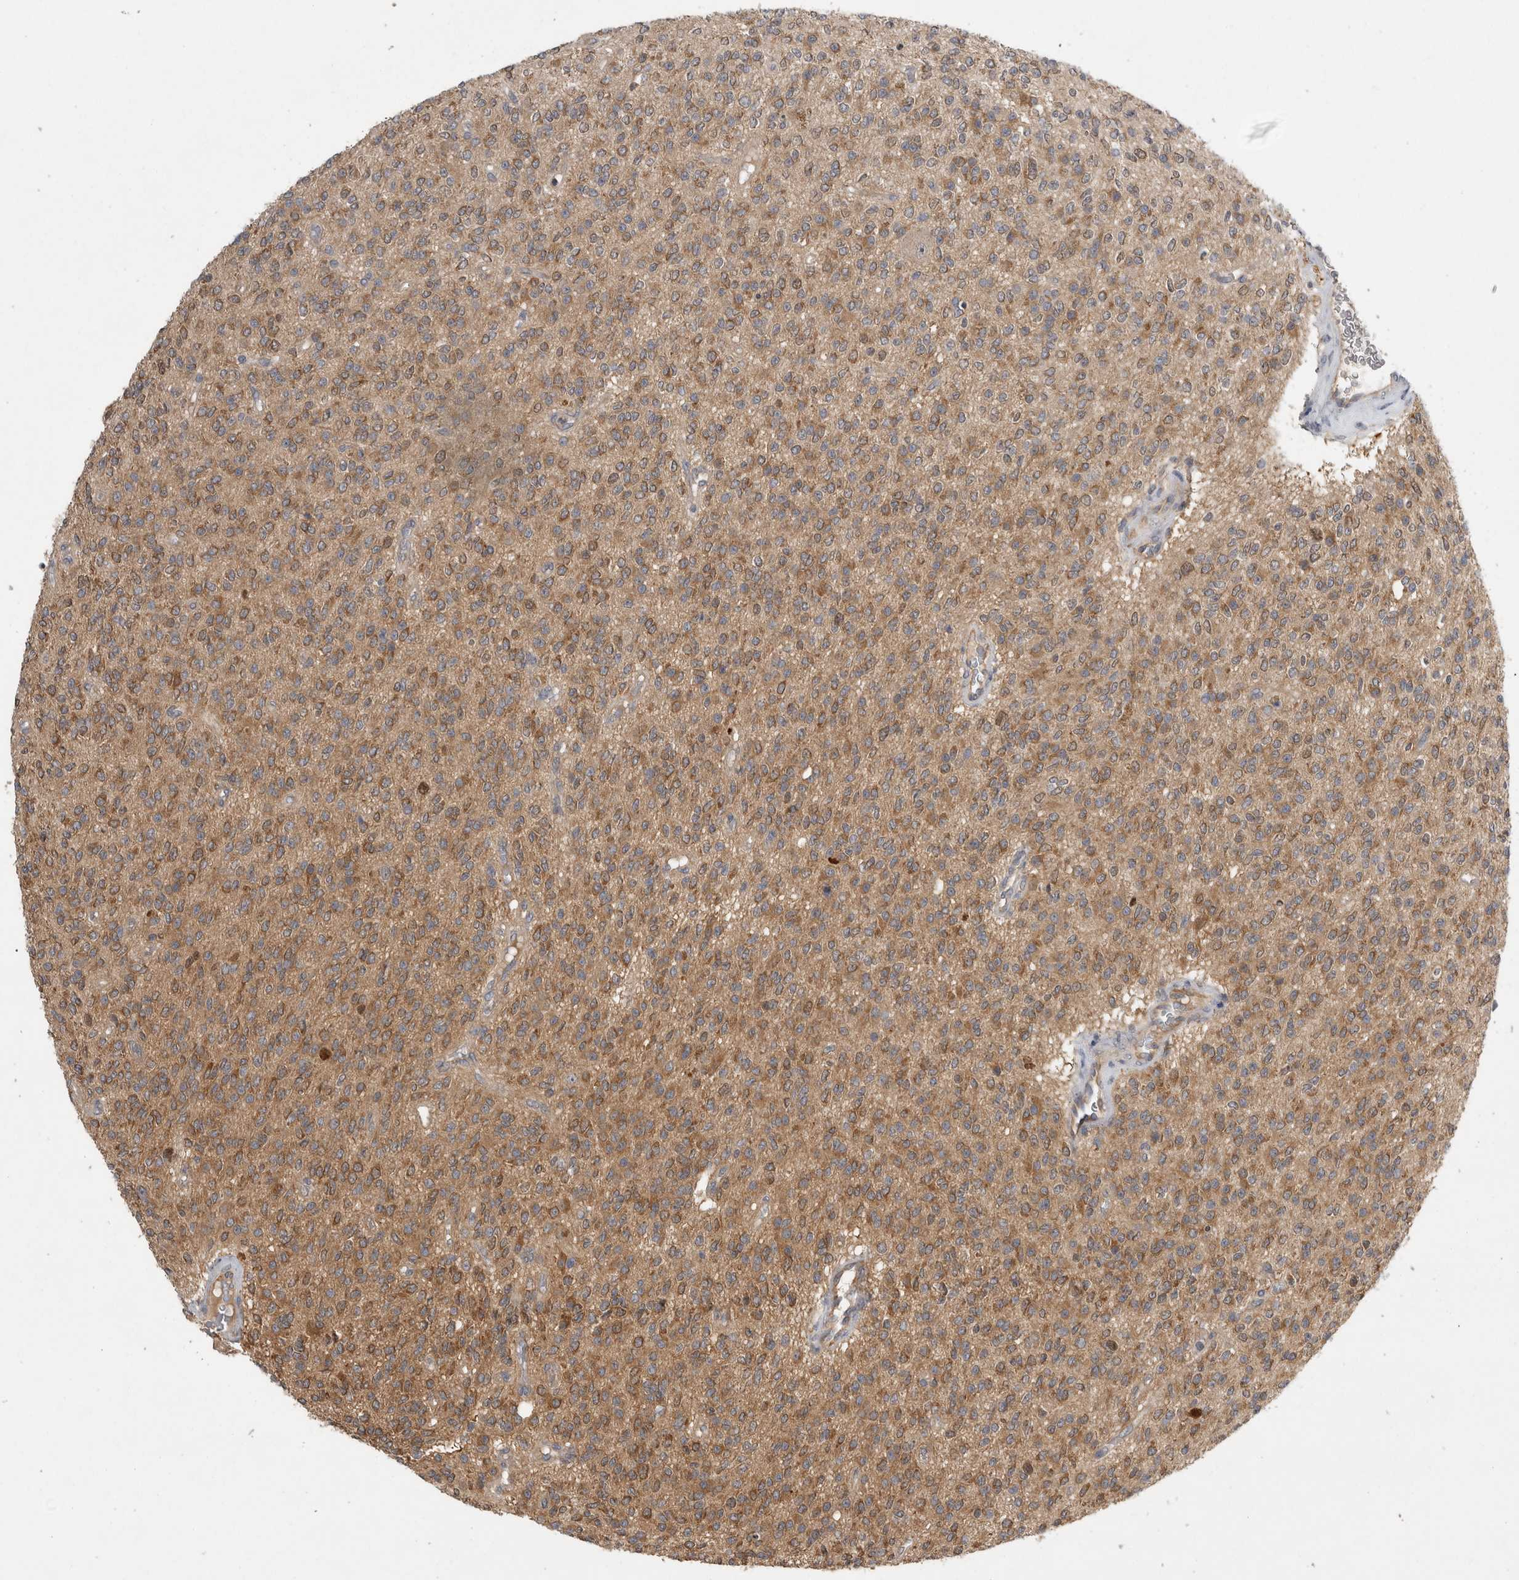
{"staining": {"intensity": "moderate", "quantity": ">75%", "location": "cytoplasmic/membranous"}, "tissue": "glioma", "cell_type": "Tumor cells", "image_type": "cancer", "snomed": [{"axis": "morphology", "description": "Glioma, malignant, High grade"}, {"axis": "topography", "description": "Brain"}], "caption": "The photomicrograph demonstrates a brown stain indicating the presence of a protein in the cytoplasmic/membranous of tumor cells in malignant glioma (high-grade).", "gene": "TRMT61B", "patient": {"sex": "male", "age": 34}}